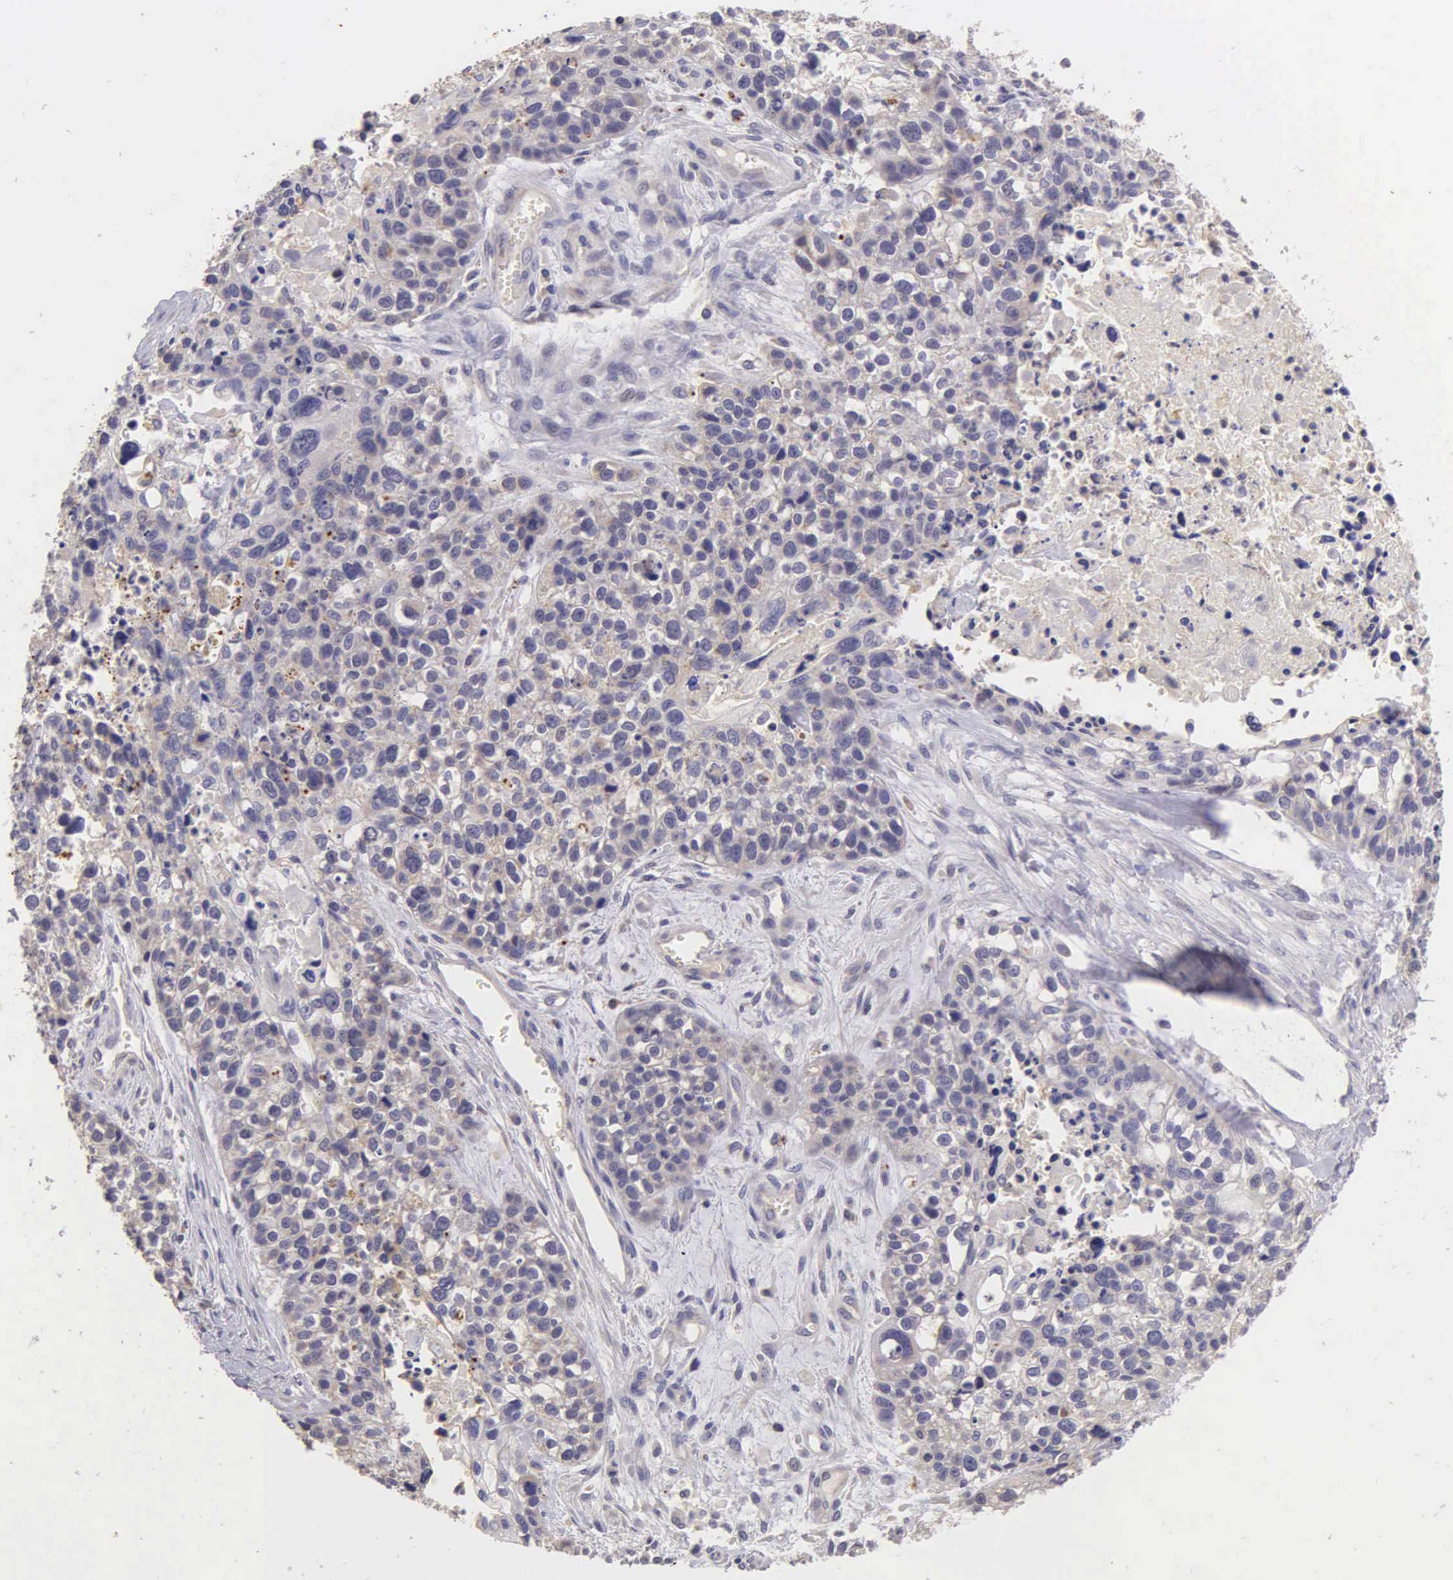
{"staining": {"intensity": "weak", "quantity": "<25%", "location": "cytoplasmic/membranous"}, "tissue": "lung cancer", "cell_type": "Tumor cells", "image_type": "cancer", "snomed": [{"axis": "morphology", "description": "Squamous cell carcinoma, NOS"}, {"axis": "topography", "description": "Lymph node"}, {"axis": "topography", "description": "Lung"}], "caption": "Immunohistochemical staining of human lung cancer displays no significant positivity in tumor cells.", "gene": "ESR1", "patient": {"sex": "male", "age": 74}}